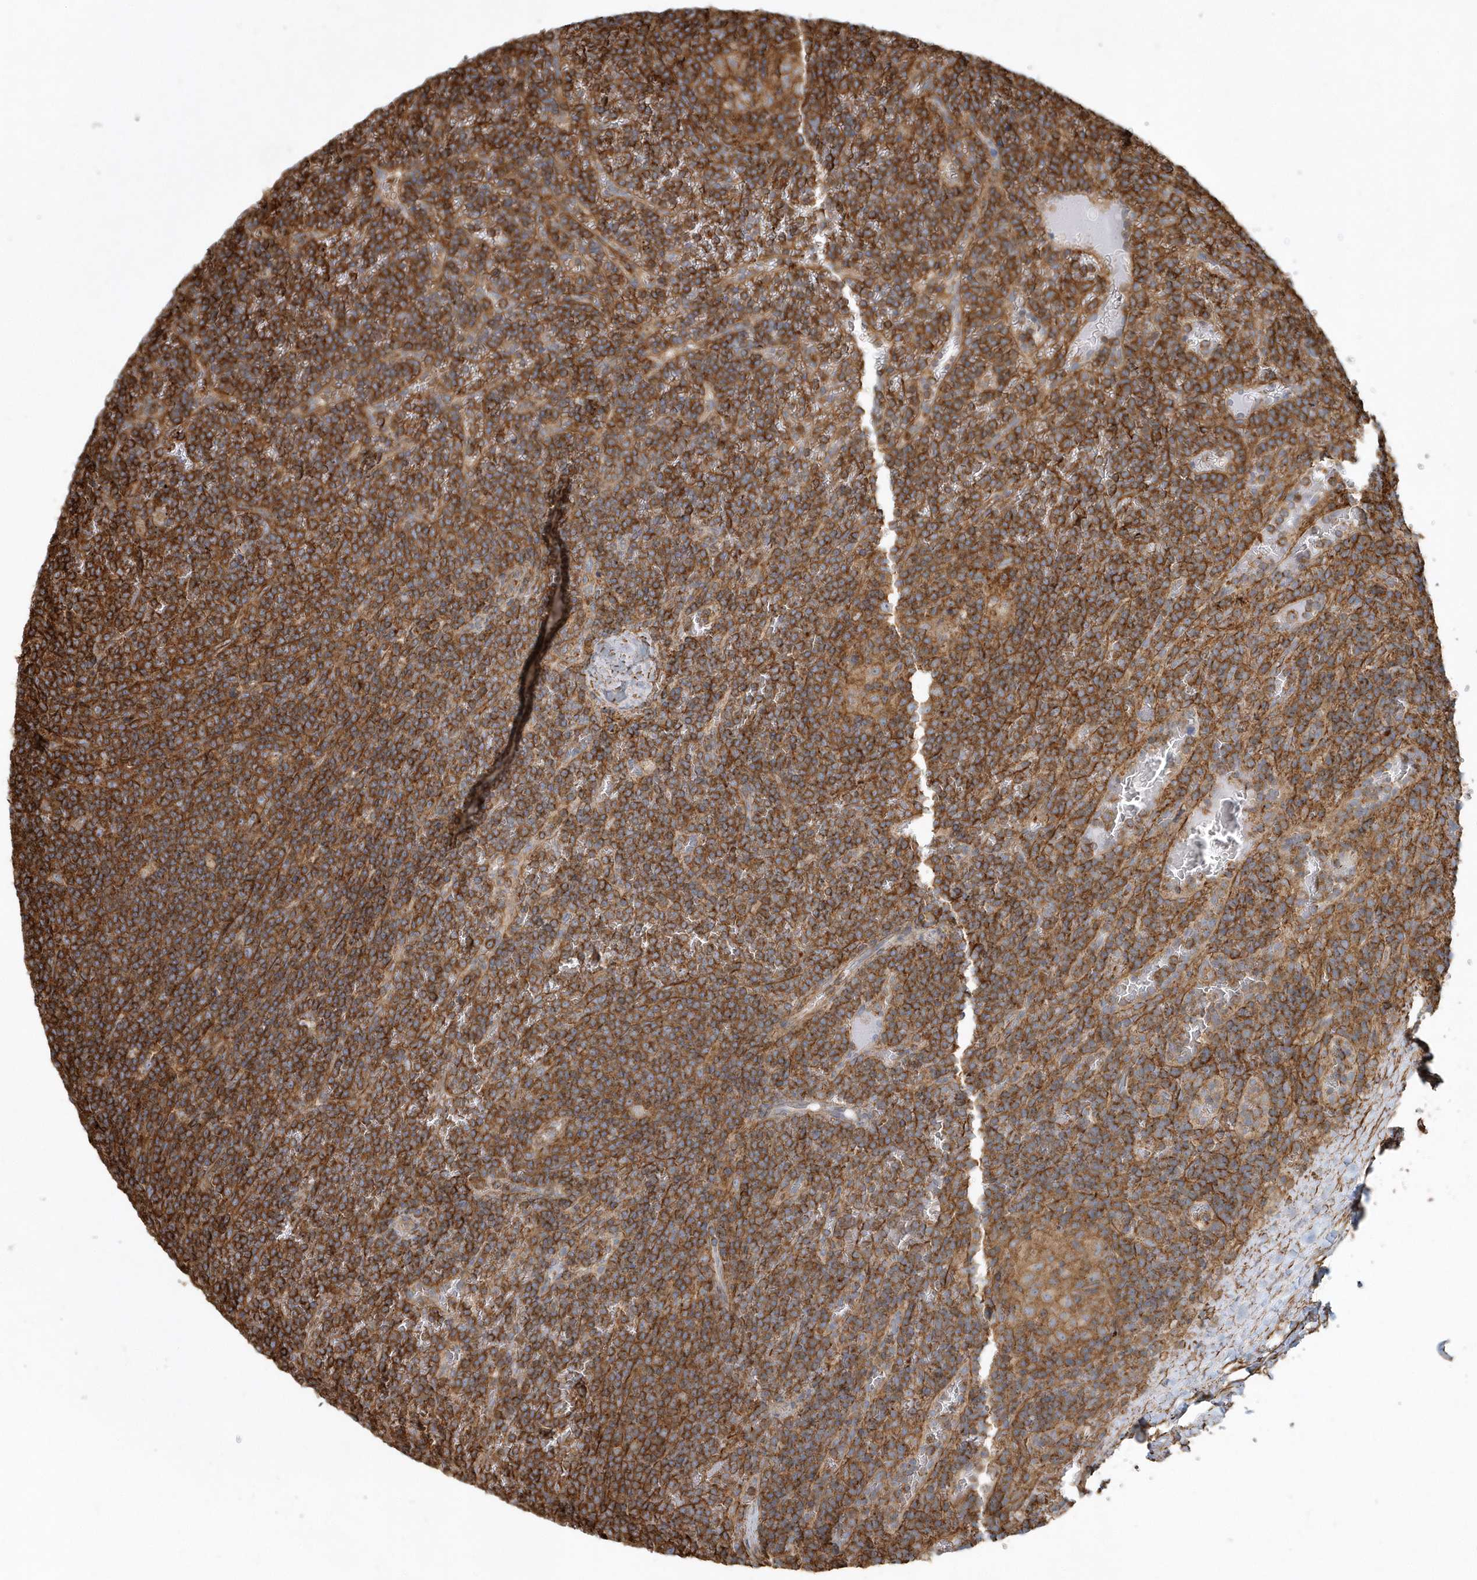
{"staining": {"intensity": "moderate", "quantity": ">75%", "location": "cytoplasmic/membranous"}, "tissue": "lymphoma", "cell_type": "Tumor cells", "image_type": "cancer", "snomed": [{"axis": "morphology", "description": "Malignant lymphoma, non-Hodgkin's type, Low grade"}, {"axis": "topography", "description": "Spleen"}], "caption": "Immunohistochemistry (IHC) photomicrograph of neoplastic tissue: malignant lymphoma, non-Hodgkin's type (low-grade) stained using immunohistochemistry shows medium levels of moderate protein expression localized specifically in the cytoplasmic/membranous of tumor cells, appearing as a cytoplasmic/membranous brown color.", "gene": "MMUT", "patient": {"sex": "female", "age": 19}}